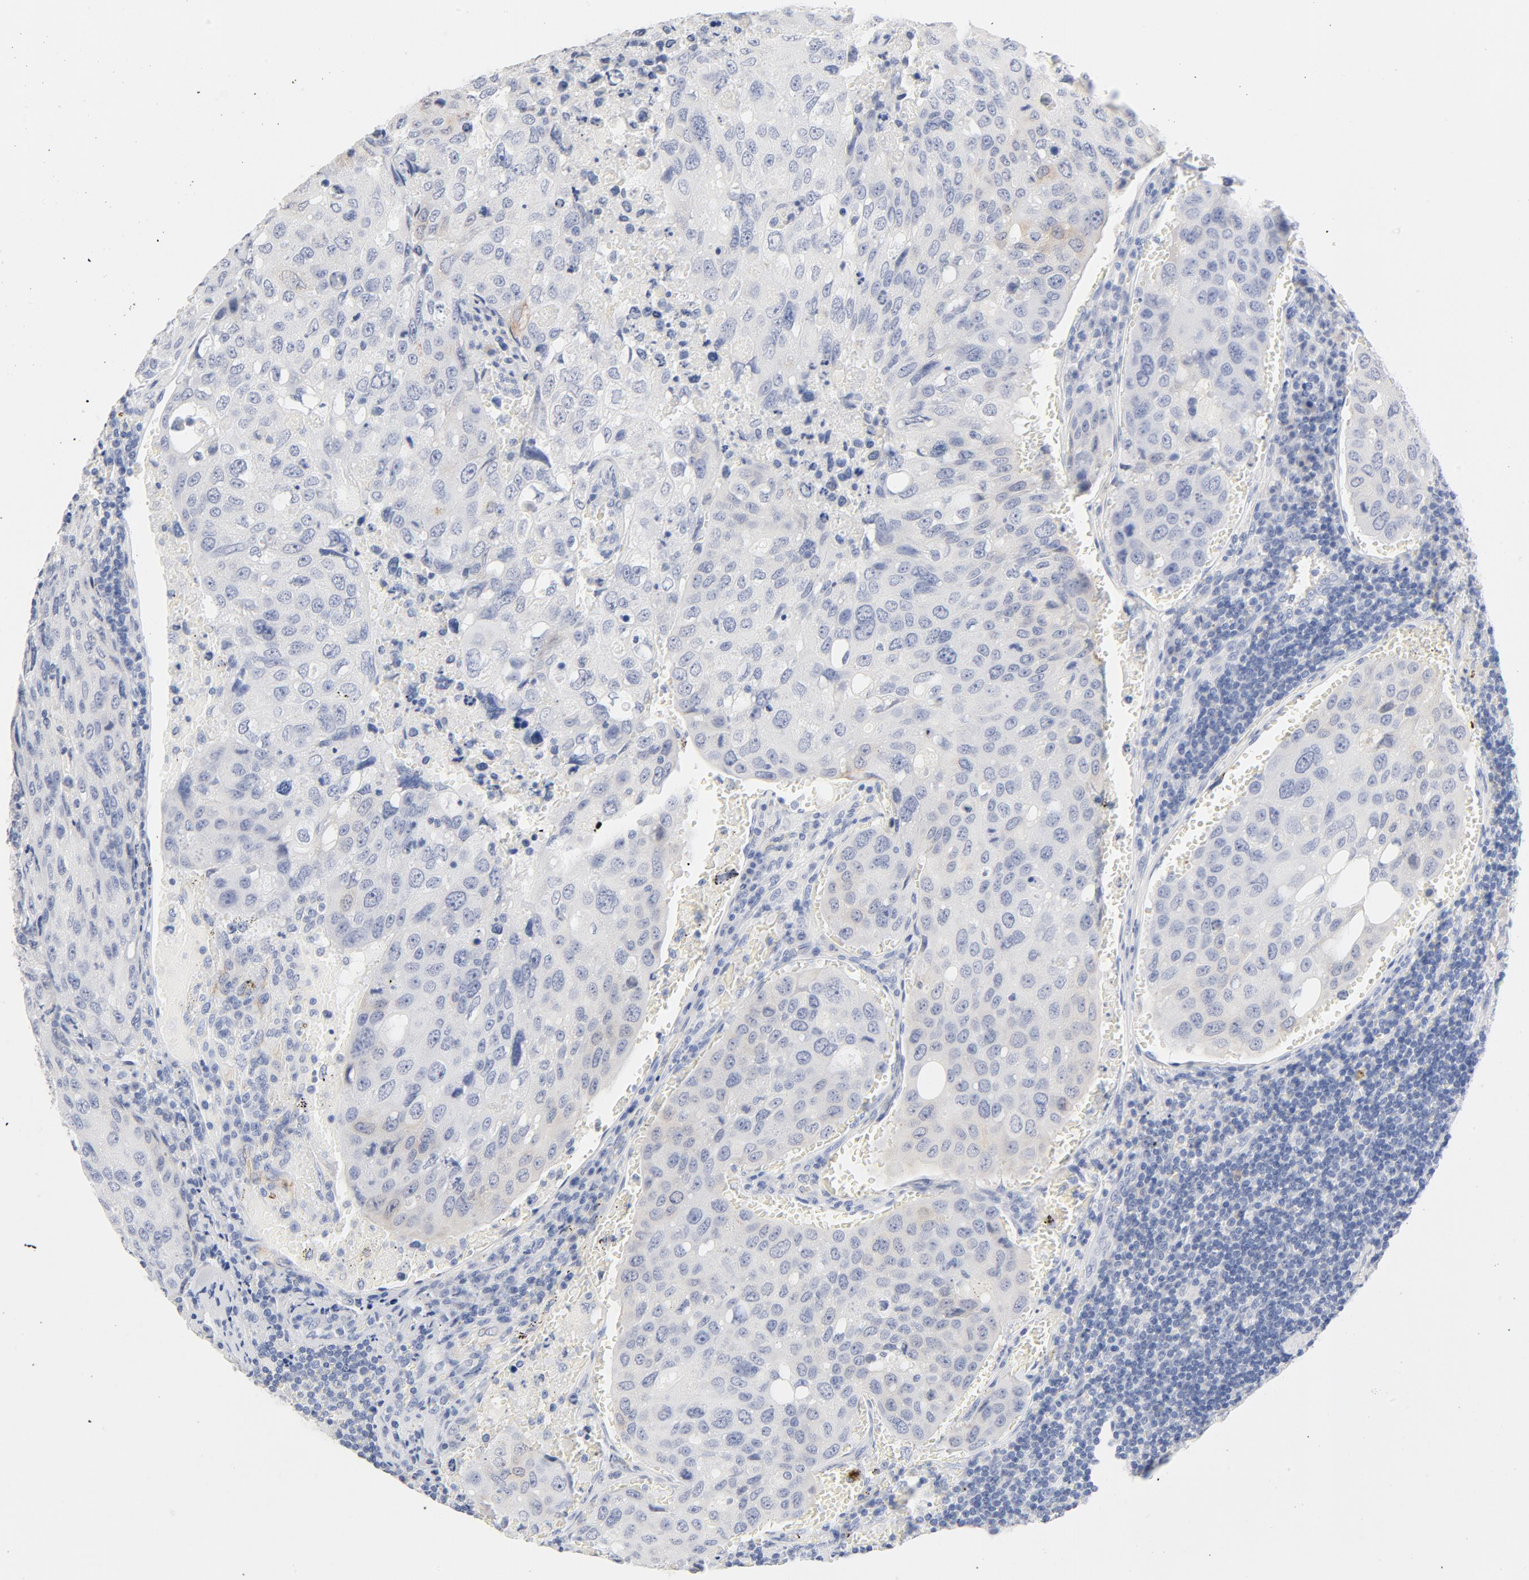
{"staining": {"intensity": "weak", "quantity": "<25%", "location": "cytoplasmic/membranous"}, "tissue": "urothelial cancer", "cell_type": "Tumor cells", "image_type": "cancer", "snomed": [{"axis": "morphology", "description": "Urothelial carcinoma, High grade"}, {"axis": "topography", "description": "Lymph node"}, {"axis": "topography", "description": "Urinary bladder"}], "caption": "The IHC histopathology image has no significant staining in tumor cells of urothelial carcinoma (high-grade) tissue. (DAB IHC, high magnification).", "gene": "HOMER1", "patient": {"sex": "male", "age": 51}}